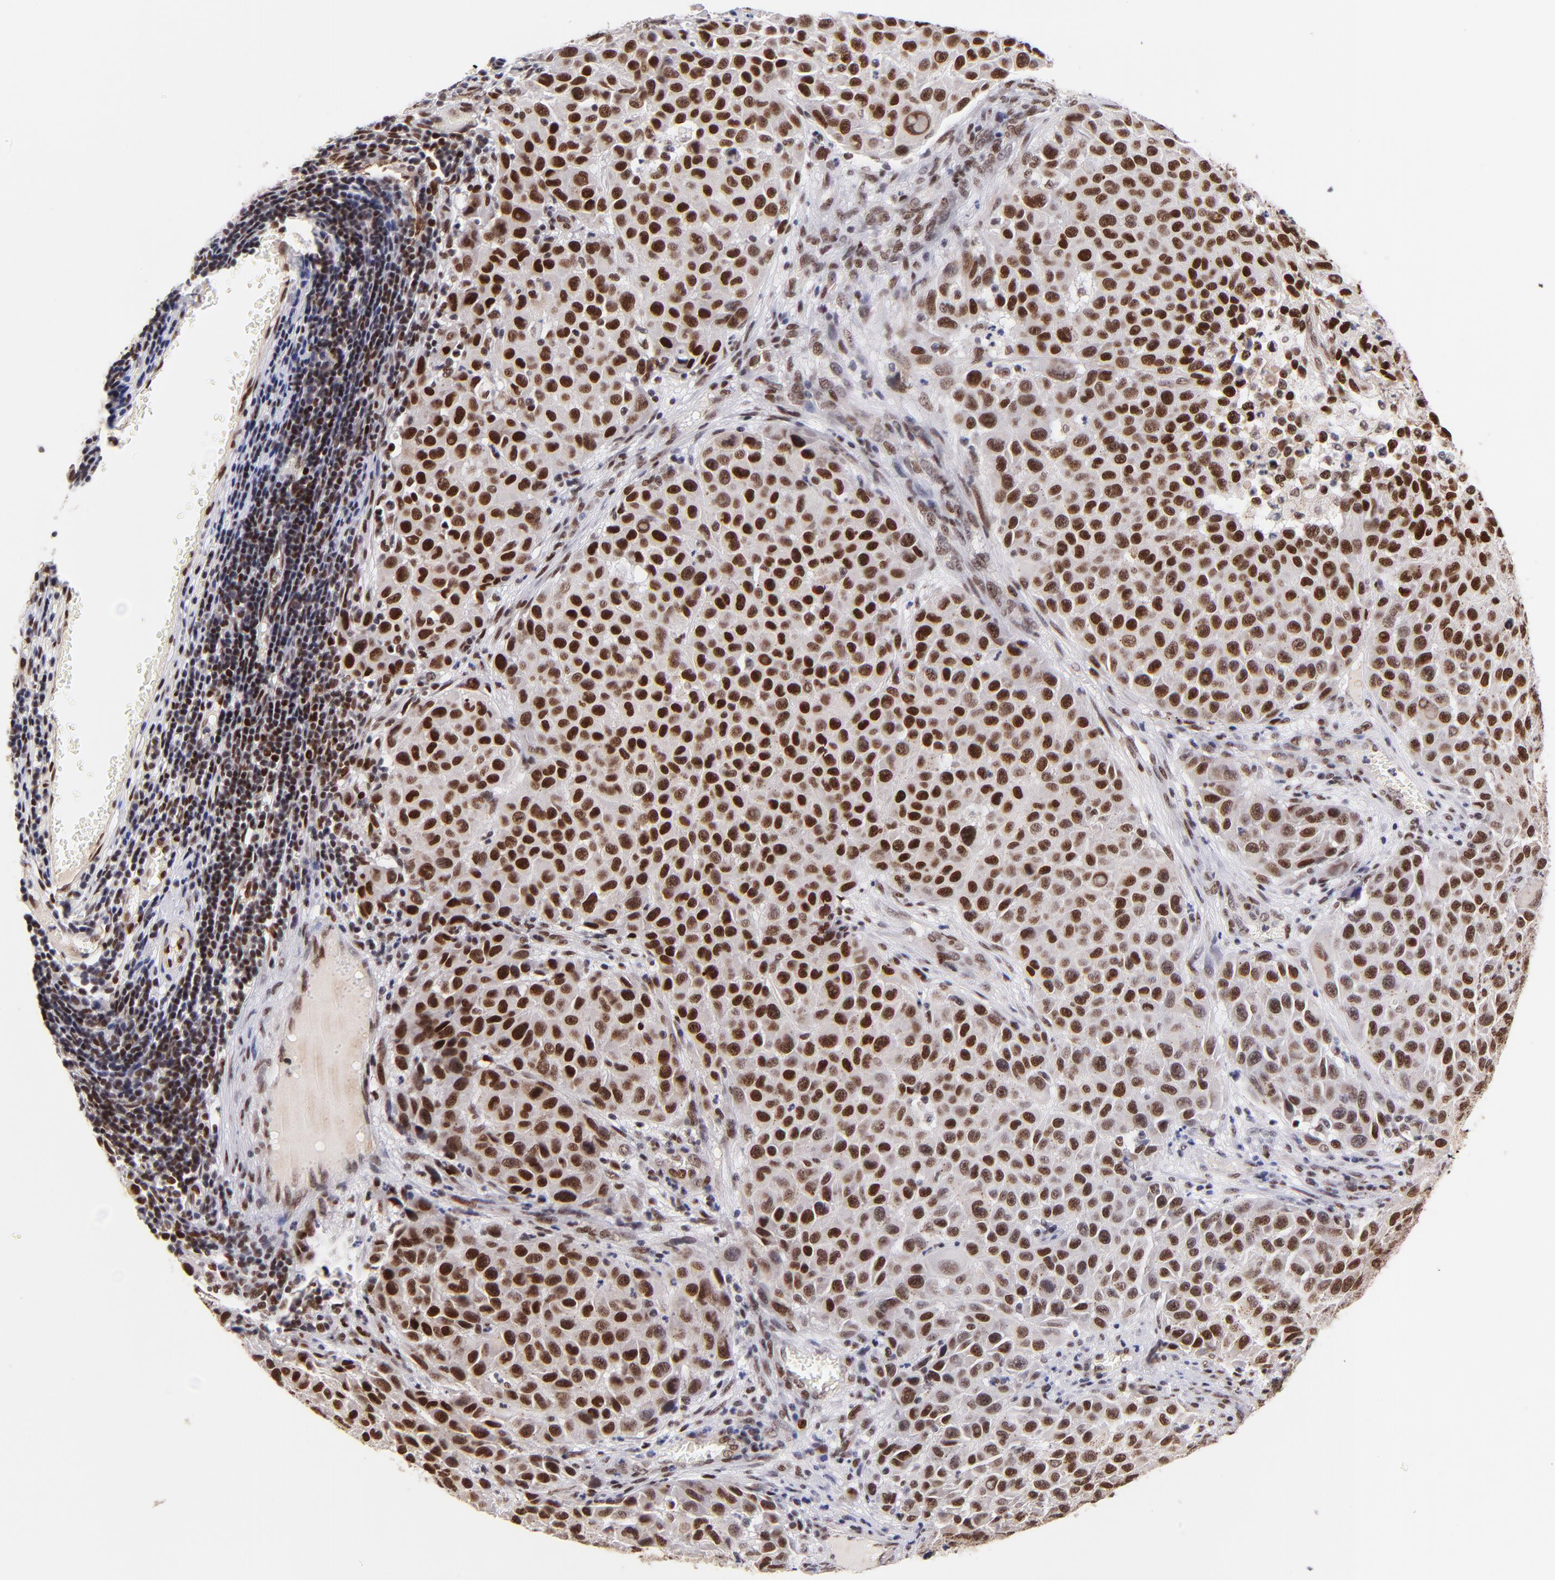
{"staining": {"intensity": "strong", "quantity": ">75%", "location": "nuclear"}, "tissue": "melanoma", "cell_type": "Tumor cells", "image_type": "cancer", "snomed": [{"axis": "morphology", "description": "Malignant melanoma, Metastatic site"}, {"axis": "topography", "description": "Lymph node"}], "caption": "Immunohistochemical staining of malignant melanoma (metastatic site) demonstrates high levels of strong nuclear expression in approximately >75% of tumor cells.", "gene": "MIDEAS", "patient": {"sex": "male", "age": 61}}